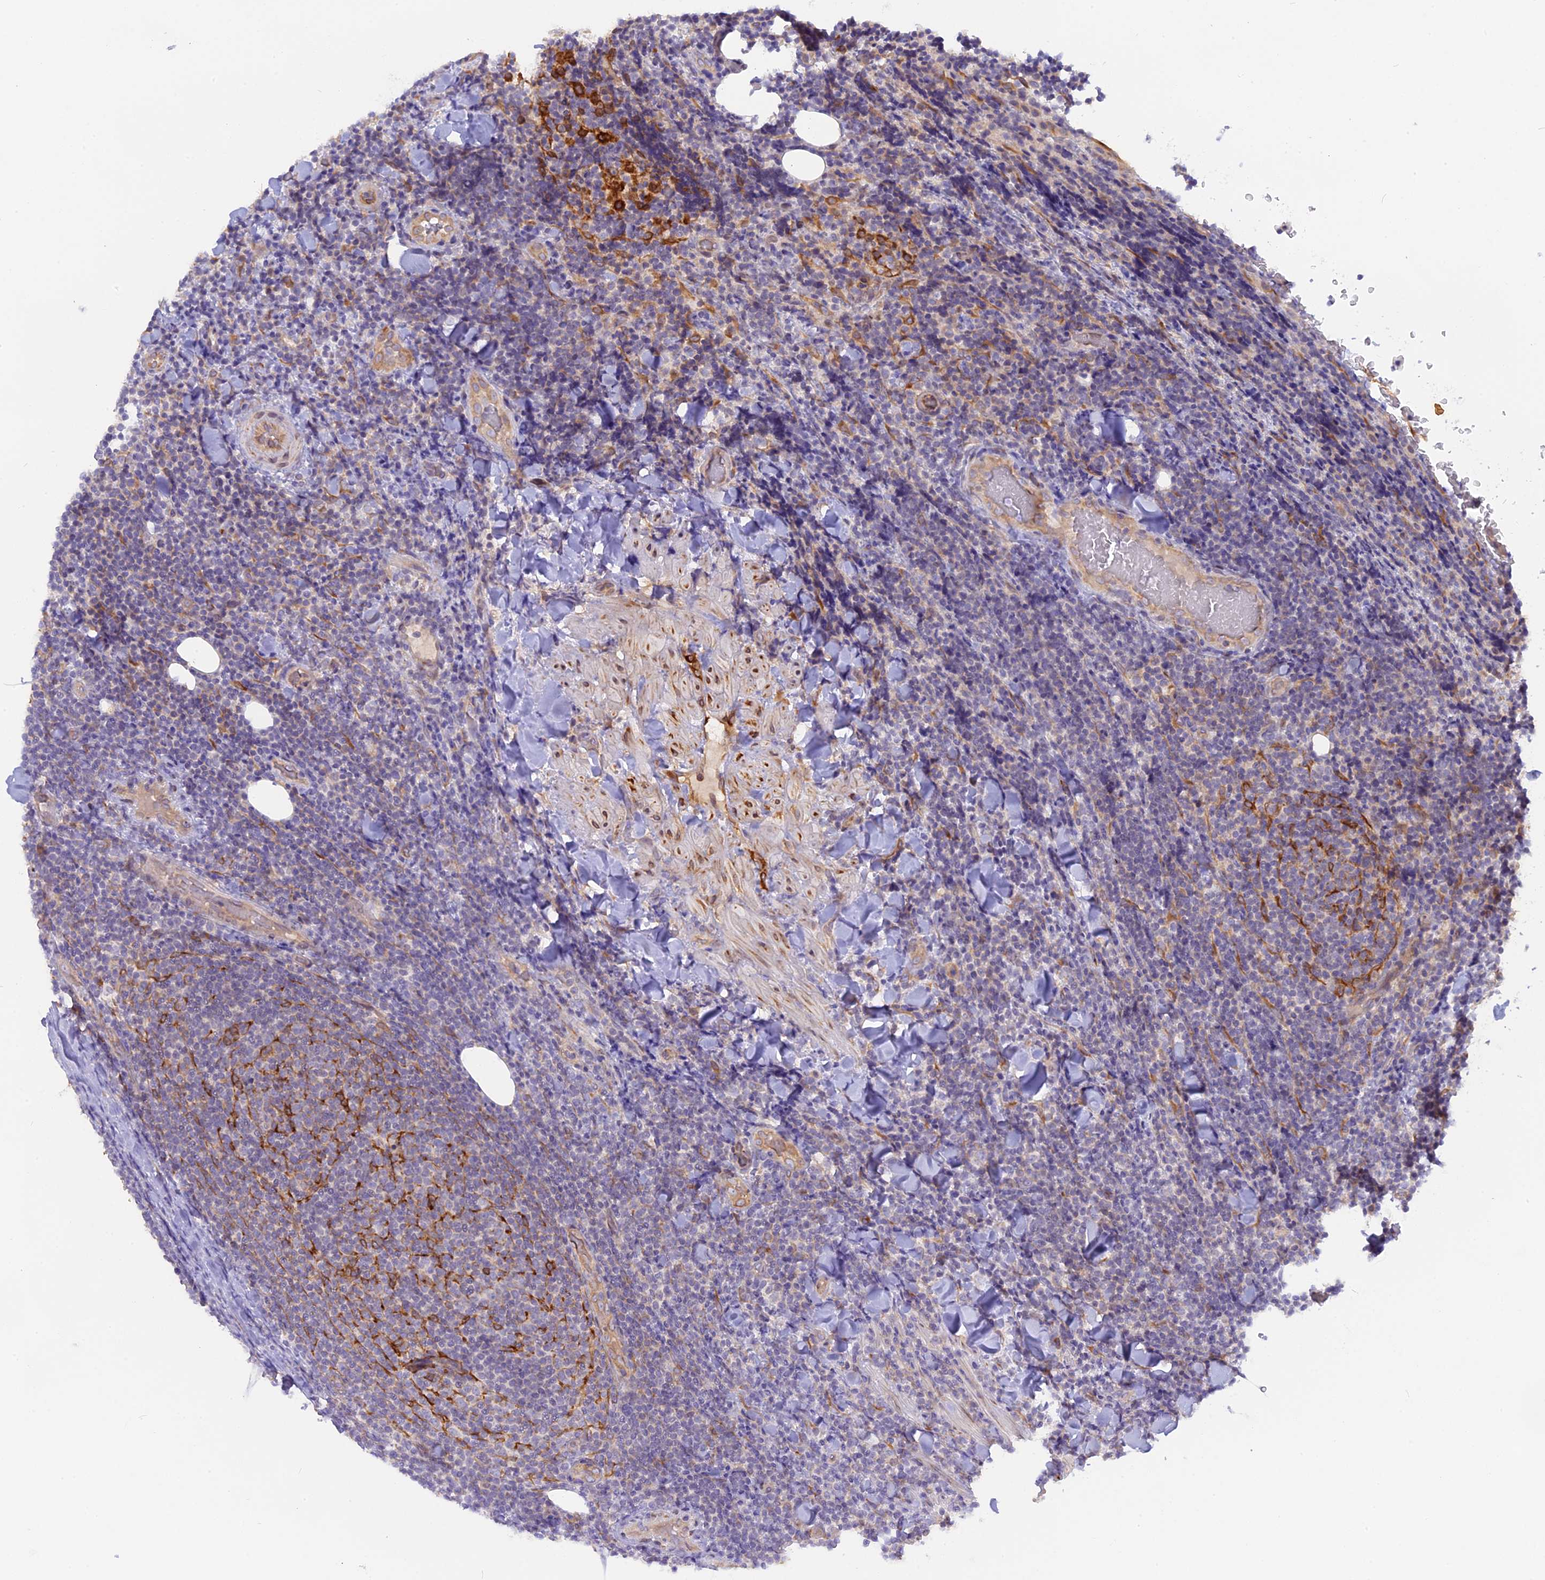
{"staining": {"intensity": "negative", "quantity": "none", "location": "none"}, "tissue": "lymphoma", "cell_type": "Tumor cells", "image_type": "cancer", "snomed": [{"axis": "morphology", "description": "Malignant lymphoma, non-Hodgkin's type, Low grade"}, {"axis": "topography", "description": "Lymph node"}], "caption": "Immunohistochemistry photomicrograph of lymphoma stained for a protein (brown), which shows no positivity in tumor cells.", "gene": "TLCD1", "patient": {"sex": "male", "age": 66}}